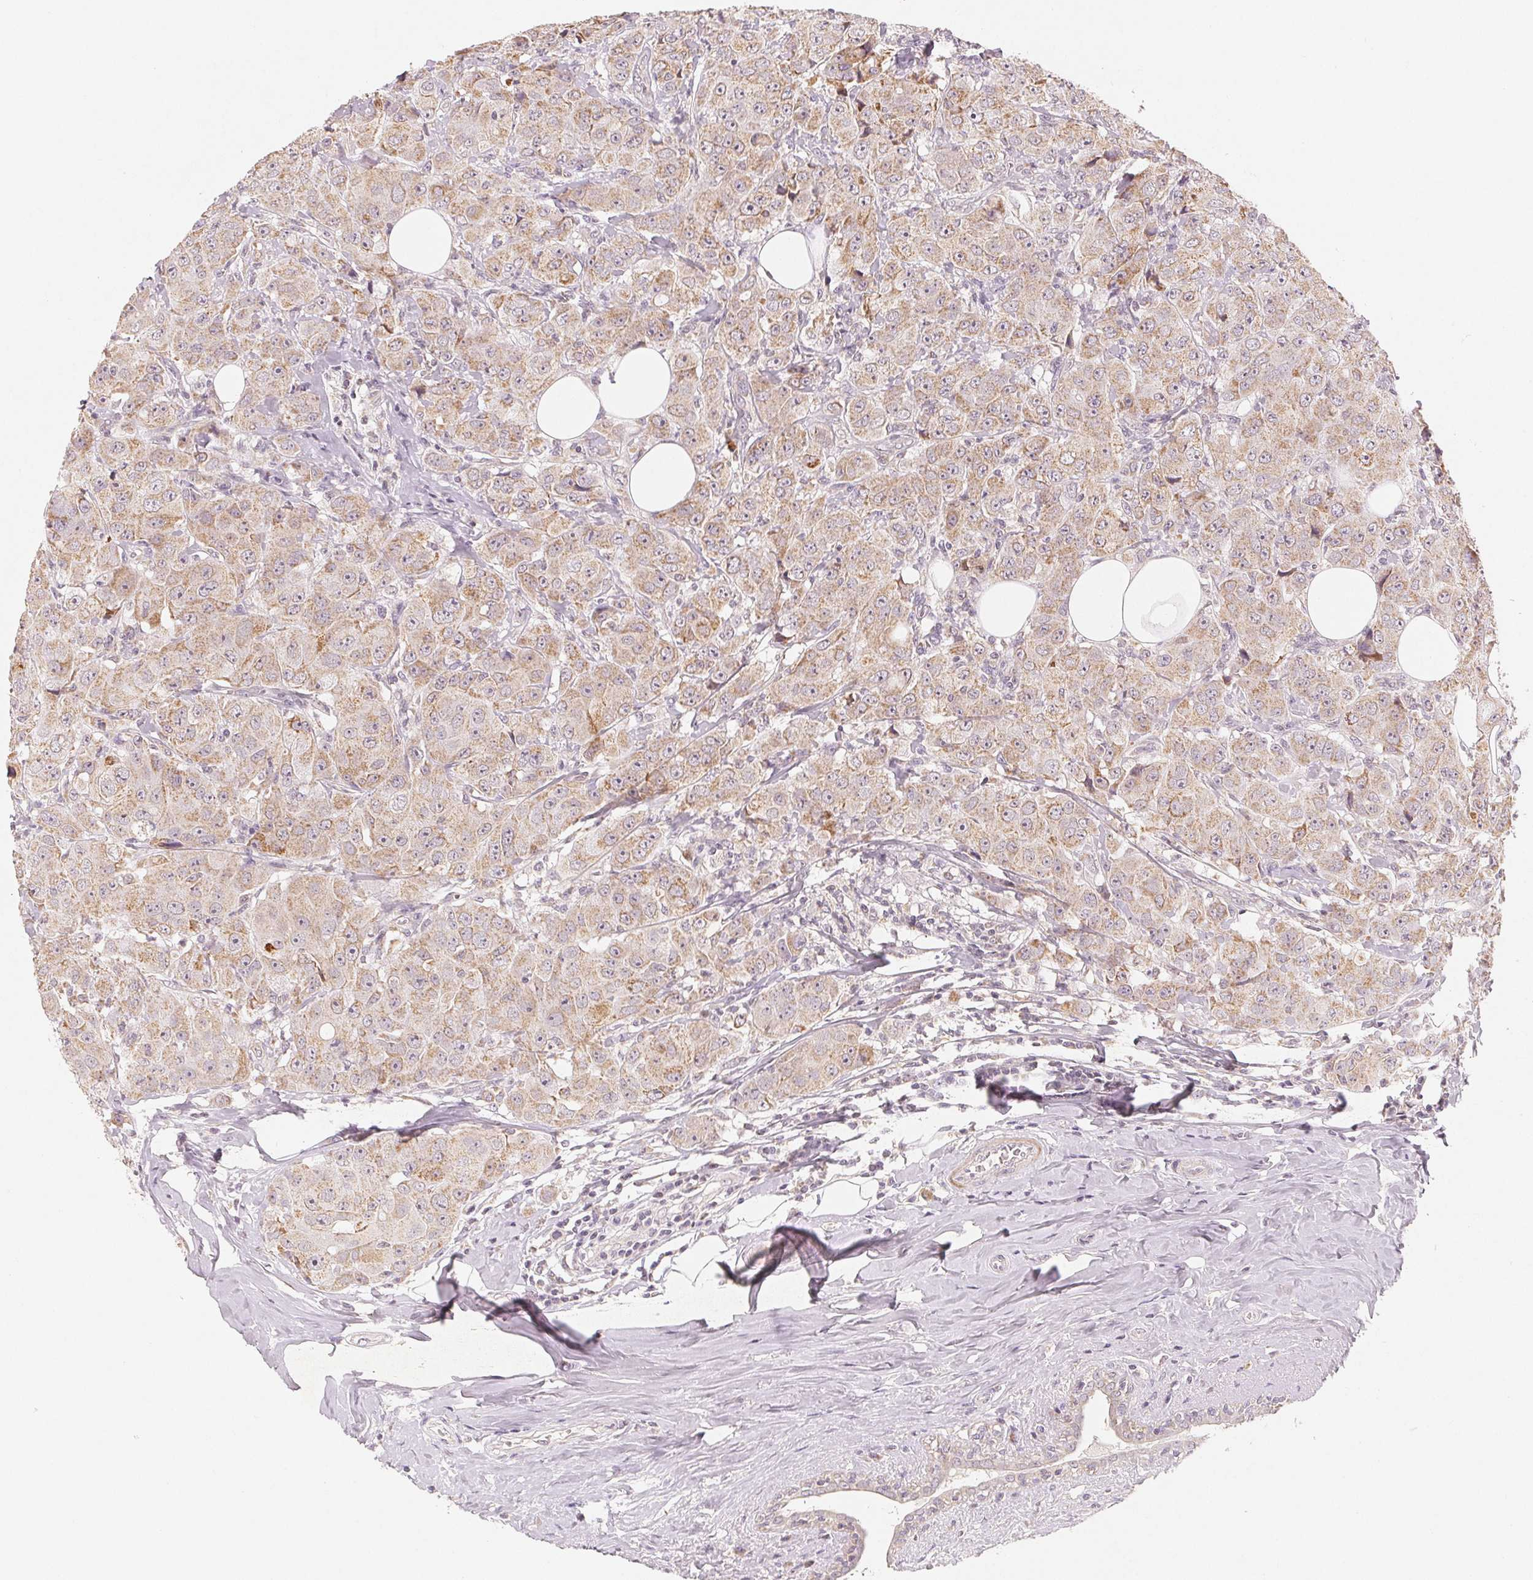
{"staining": {"intensity": "weak", "quantity": ">75%", "location": "cytoplasmic/membranous"}, "tissue": "breast cancer", "cell_type": "Tumor cells", "image_type": "cancer", "snomed": [{"axis": "morphology", "description": "Normal tissue, NOS"}, {"axis": "morphology", "description": "Duct carcinoma"}, {"axis": "topography", "description": "Breast"}], "caption": "The photomicrograph exhibits a brown stain indicating the presence of a protein in the cytoplasmic/membranous of tumor cells in breast cancer (invasive ductal carcinoma). (DAB (3,3'-diaminobenzidine) IHC, brown staining for protein, blue staining for nuclei).", "gene": "GHITM", "patient": {"sex": "female", "age": 43}}